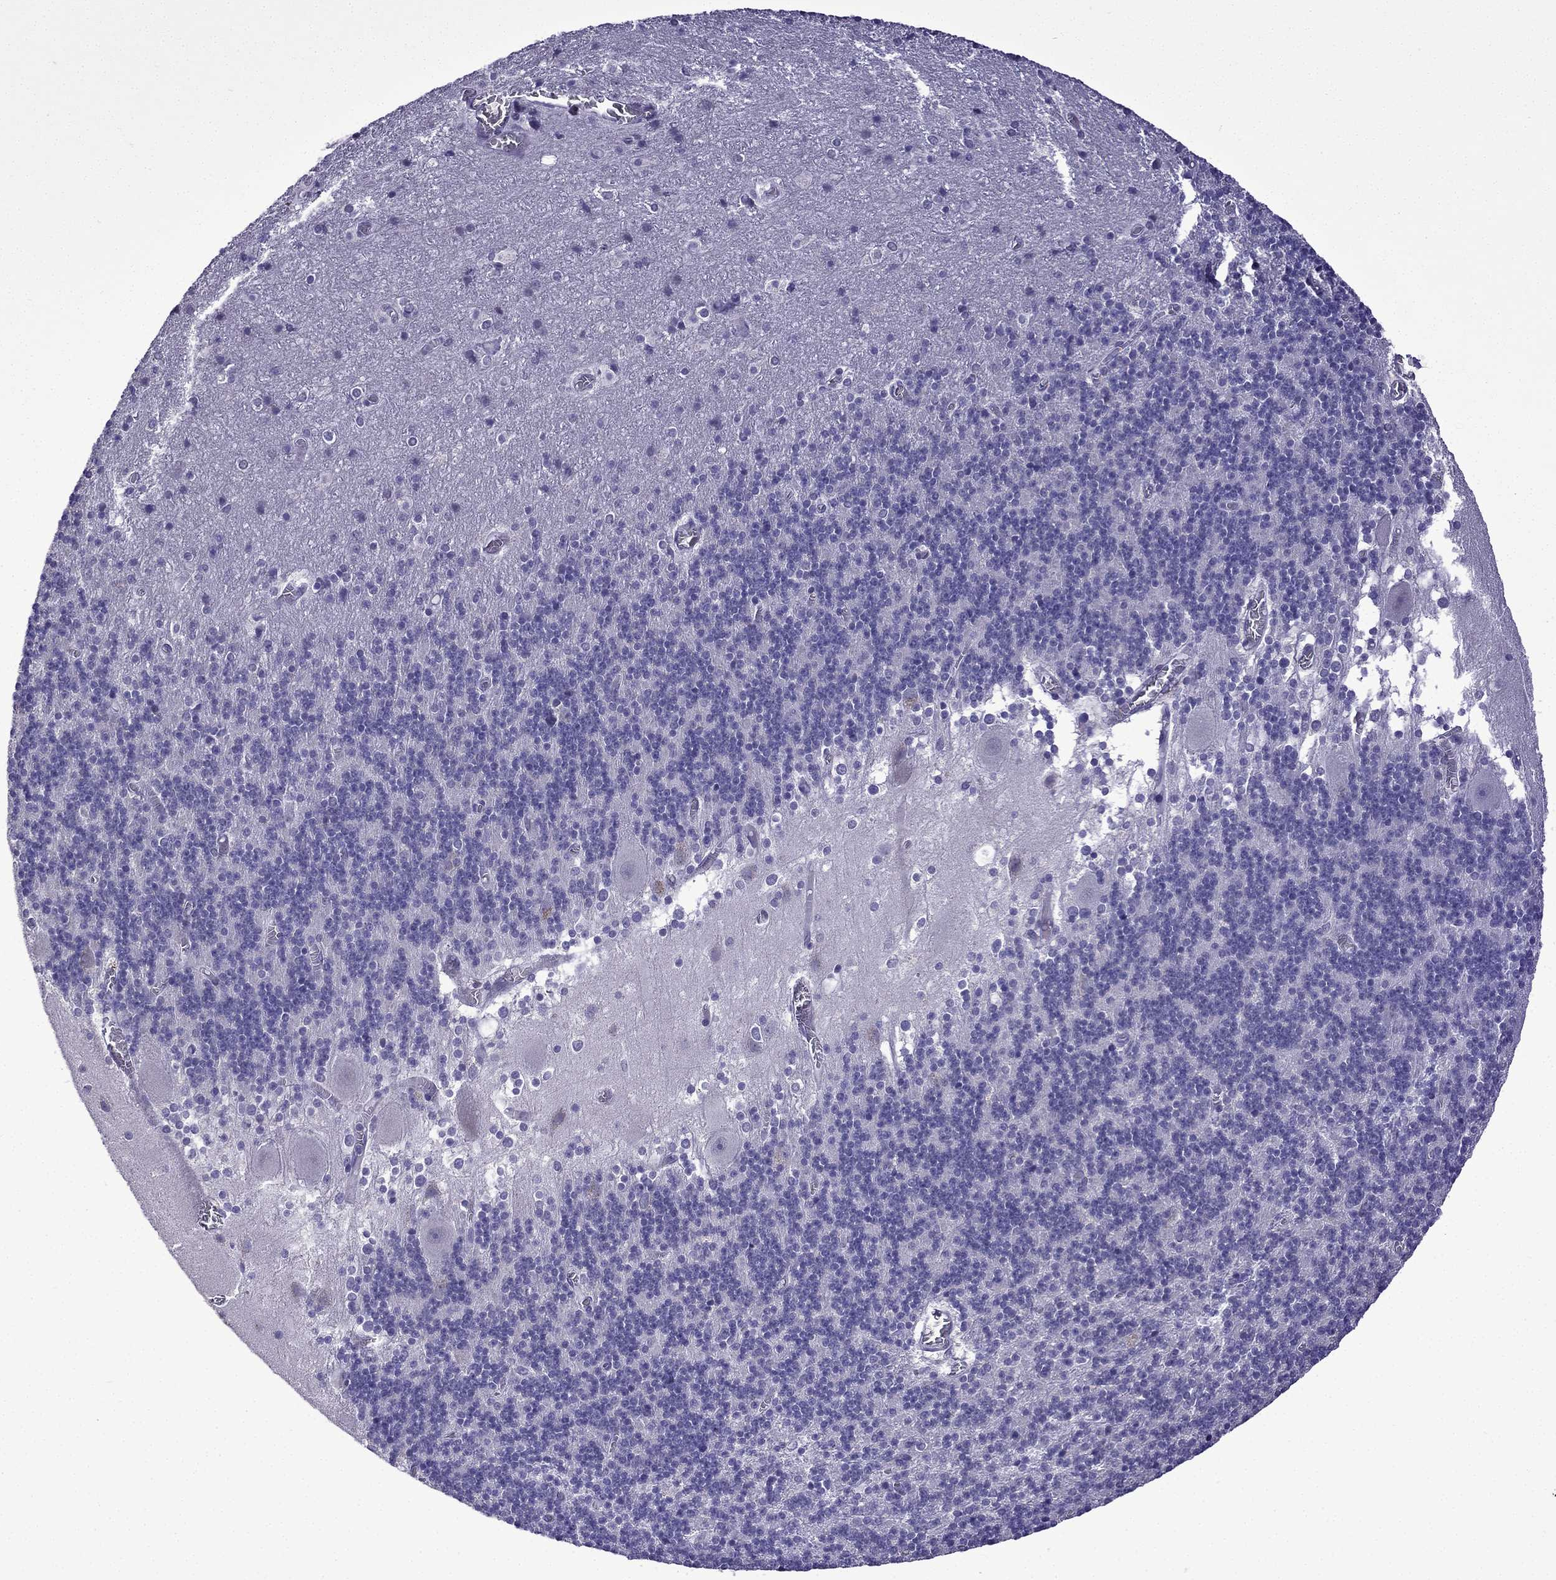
{"staining": {"intensity": "negative", "quantity": "none", "location": "none"}, "tissue": "cerebellum", "cell_type": "Cells in granular layer", "image_type": "normal", "snomed": [{"axis": "morphology", "description": "Normal tissue, NOS"}, {"axis": "topography", "description": "Cerebellum"}], "caption": "High power microscopy image of an immunohistochemistry micrograph of normal cerebellum, revealing no significant staining in cells in granular layer.", "gene": "TTN", "patient": {"sex": "male", "age": 70}}